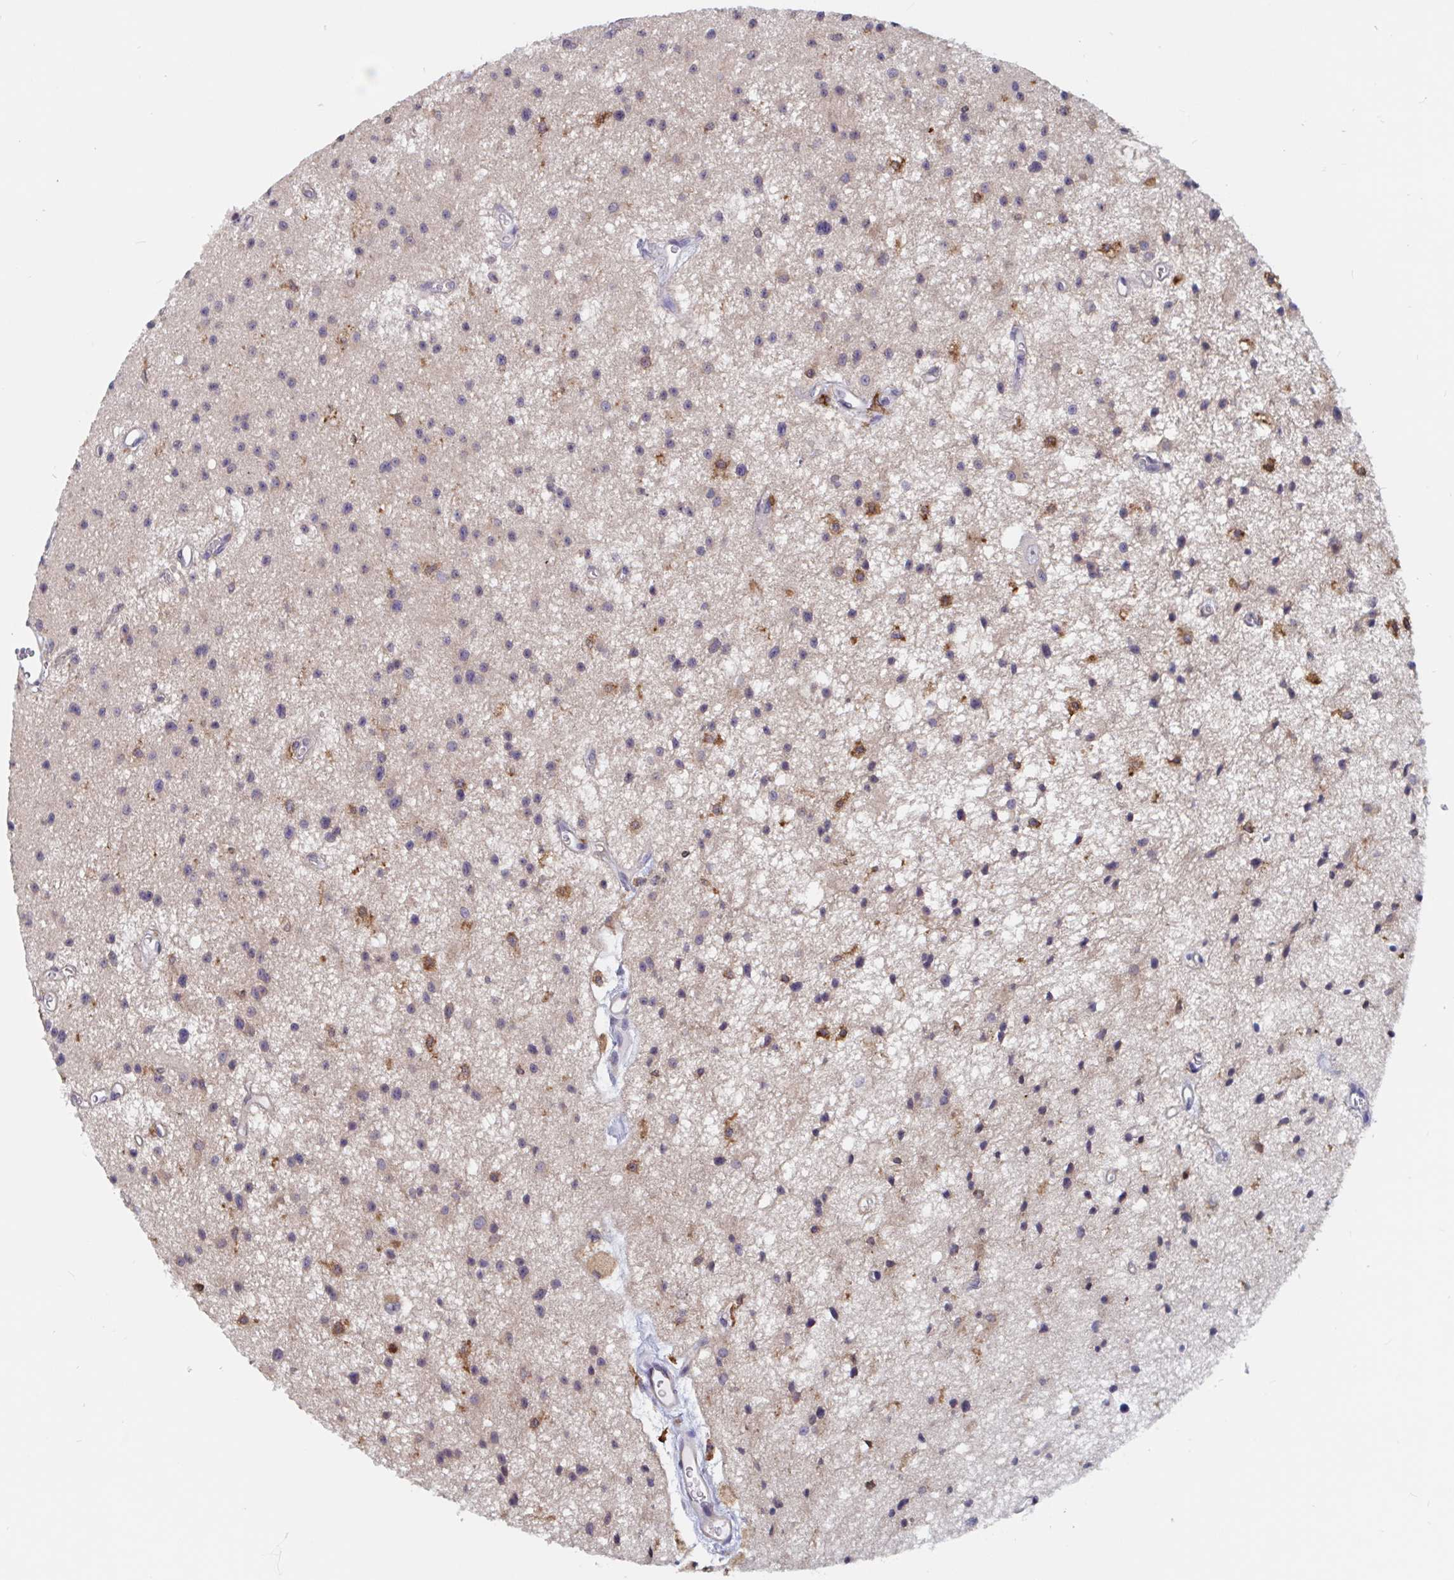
{"staining": {"intensity": "strong", "quantity": "<25%", "location": "cytoplasmic/membranous"}, "tissue": "glioma", "cell_type": "Tumor cells", "image_type": "cancer", "snomed": [{"axis": "morphology", "description": "Glioma, malignant, Low grade"}, {"axis": "topography", "description": "Brain"}], "caption": "Glioma stained for a protein shows strong cytoplasmic/membranous positivity in tumor cells.", "gene": "SNX8", "patient": {"sex": "male", "age": 43}}